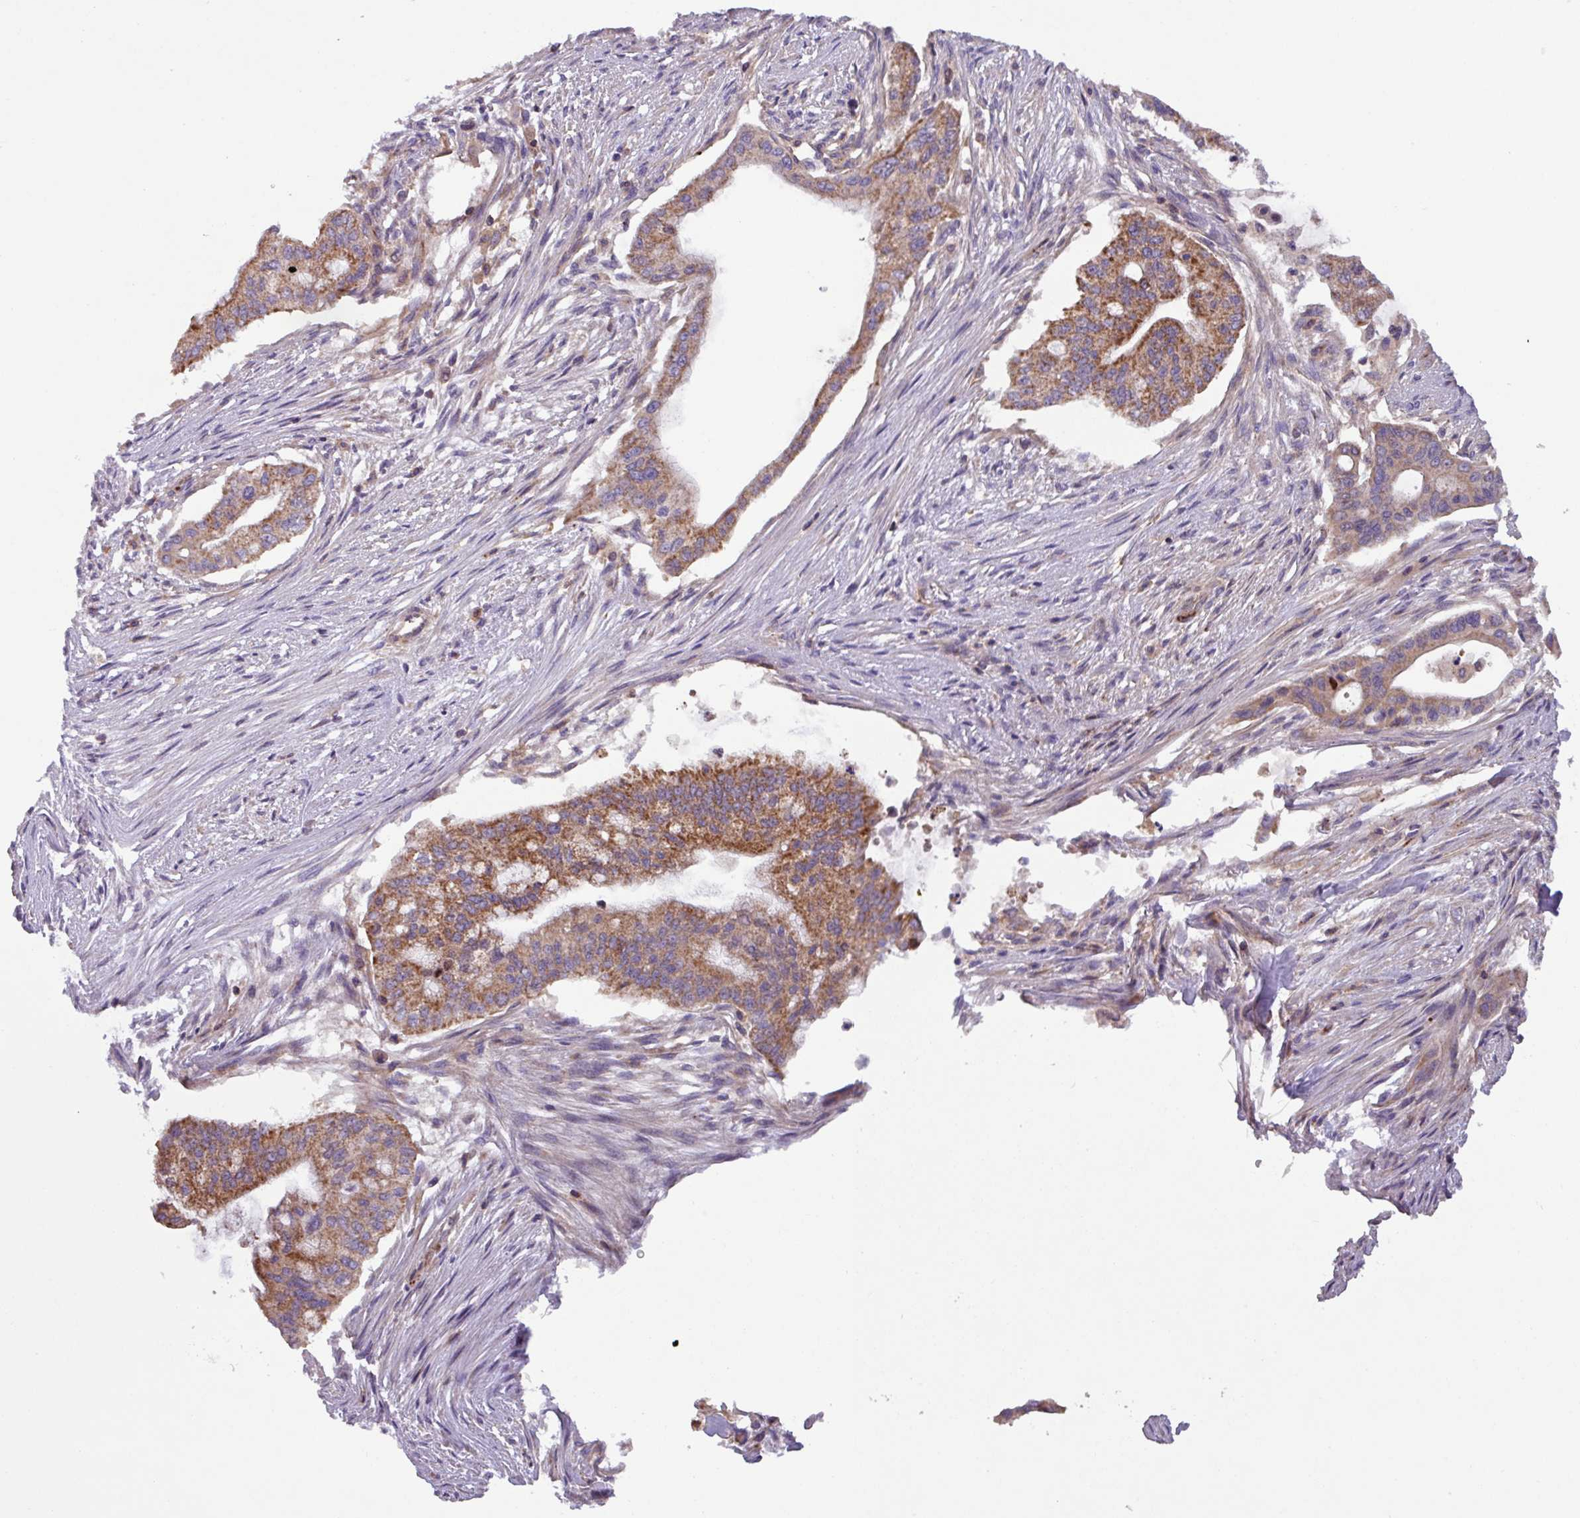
{"staining": {"intensity": "moderate", "quantity": ">75%", "location": "cytoplasmic/membranous"}, "tissue": "pancreatic cancer", "cell_type": "Tumor cells", "image_type": "cancer", "snomed": [{"axis": "morphology", "description": "Adenocarcinoma, NOS"}, {"axis": "topography", "description": "Pancreas"}], "caption": "Pancreatic adenocarcinoma tissue displays moderate cytoplasmic/membranous positivity in about >75% of tumor cells", "gene": "PLEKHD1", "patient": {"sex": "male", "age": 46}}